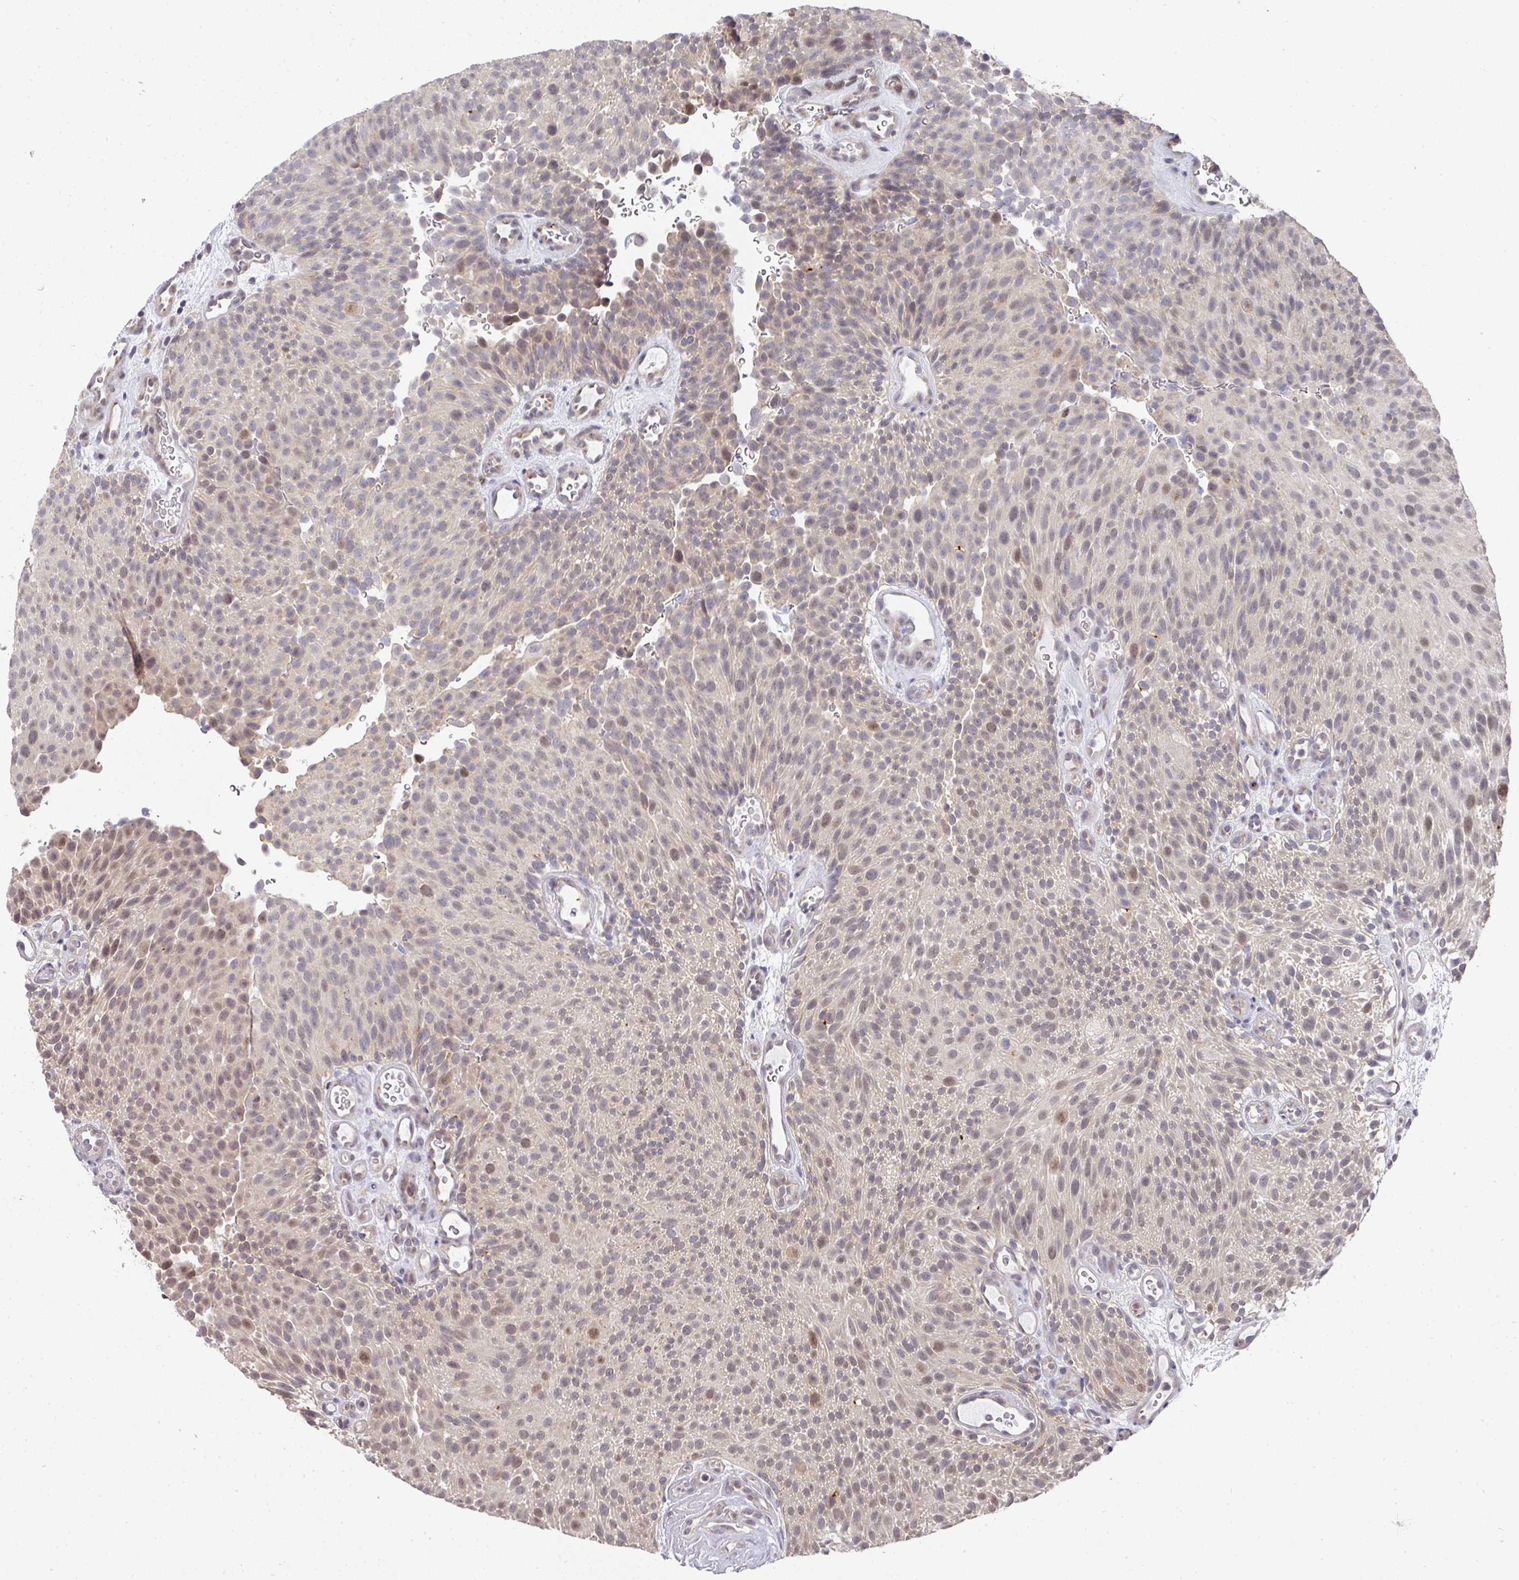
{"staining": {"intensity": "weak", "quantity": "<25%", "location": "nuclear"}, "tissue": "urothelial cancer", "cell_type": "Tumor cells", "image_type": "cancer", "snomed": [{"axis": "morphology", "description": "Urothelial carcinoma, Low grade"}, {"axis": "topography", "description": "Urinary bladder"}], "caption": "The image demonstrates no significant staining in tumor cells of urothelial carcinoma (low-grade). Brightfield microscopy of immunohistochemistry stained with DAB (brown) and hematoxylin (blue), captured at high magnification.", "gene": "C18orf25", "patient": {"sex": "male", "age": 78}}